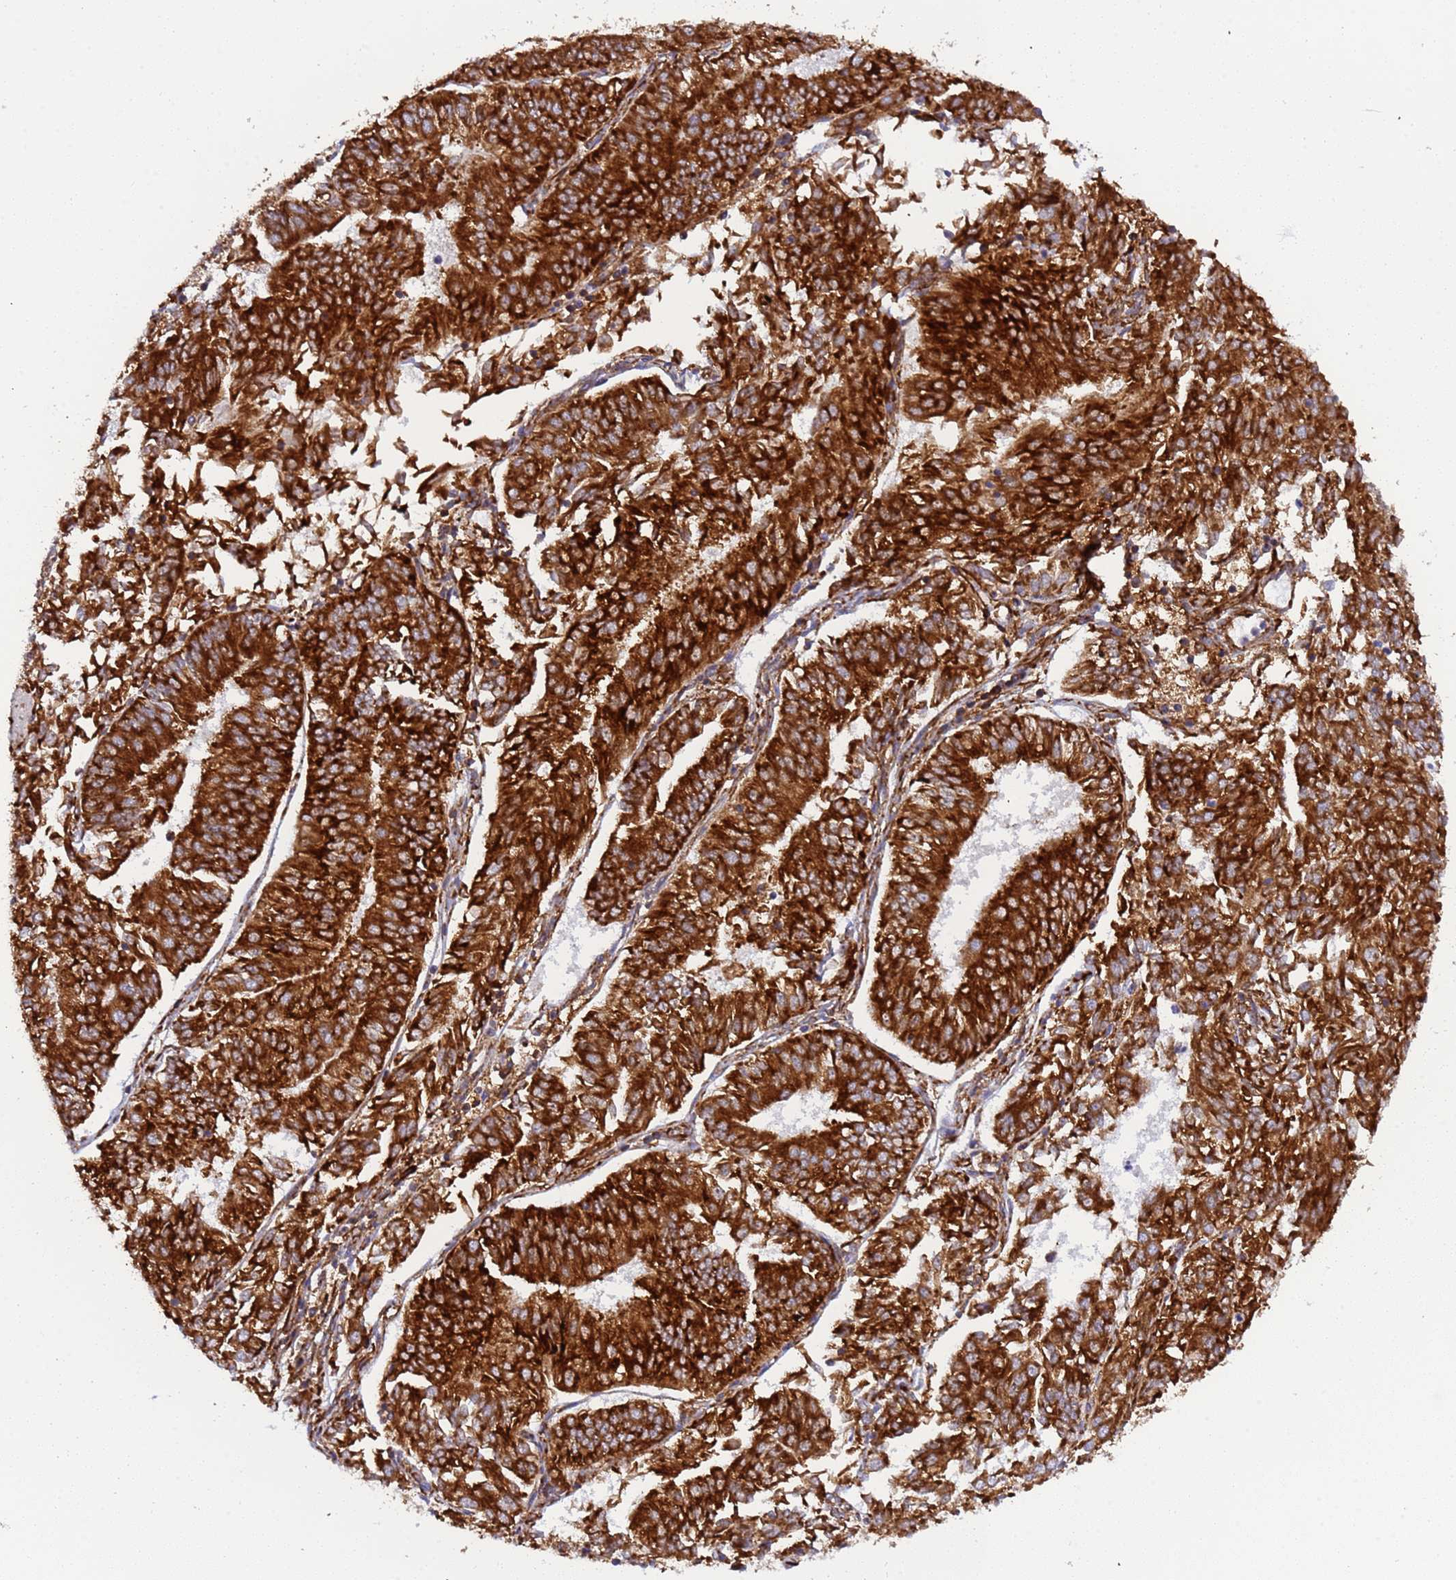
{"staining": {"intensity": "strong", "quantity": ">75%", "location": "cytoplasmic/membranous"}, "tissue": "endometrial cancer", "cell_type": "Tumor cells", "image_type": "cancer", "snomed": [{"axis": "morphology", "description": "Adenocarcinoma, NOS"}, {"axis": "topography", "description": "Endometrium"}], "caption": "Tumor cells reveal strong cytoplasmic/membranous staining in approximately >75% of cells in endometrial cancer. (IHC, brightfield microscopy, high magnification).", "gene": "RPL36", "patient": {"sex": "female", "age": 58}}